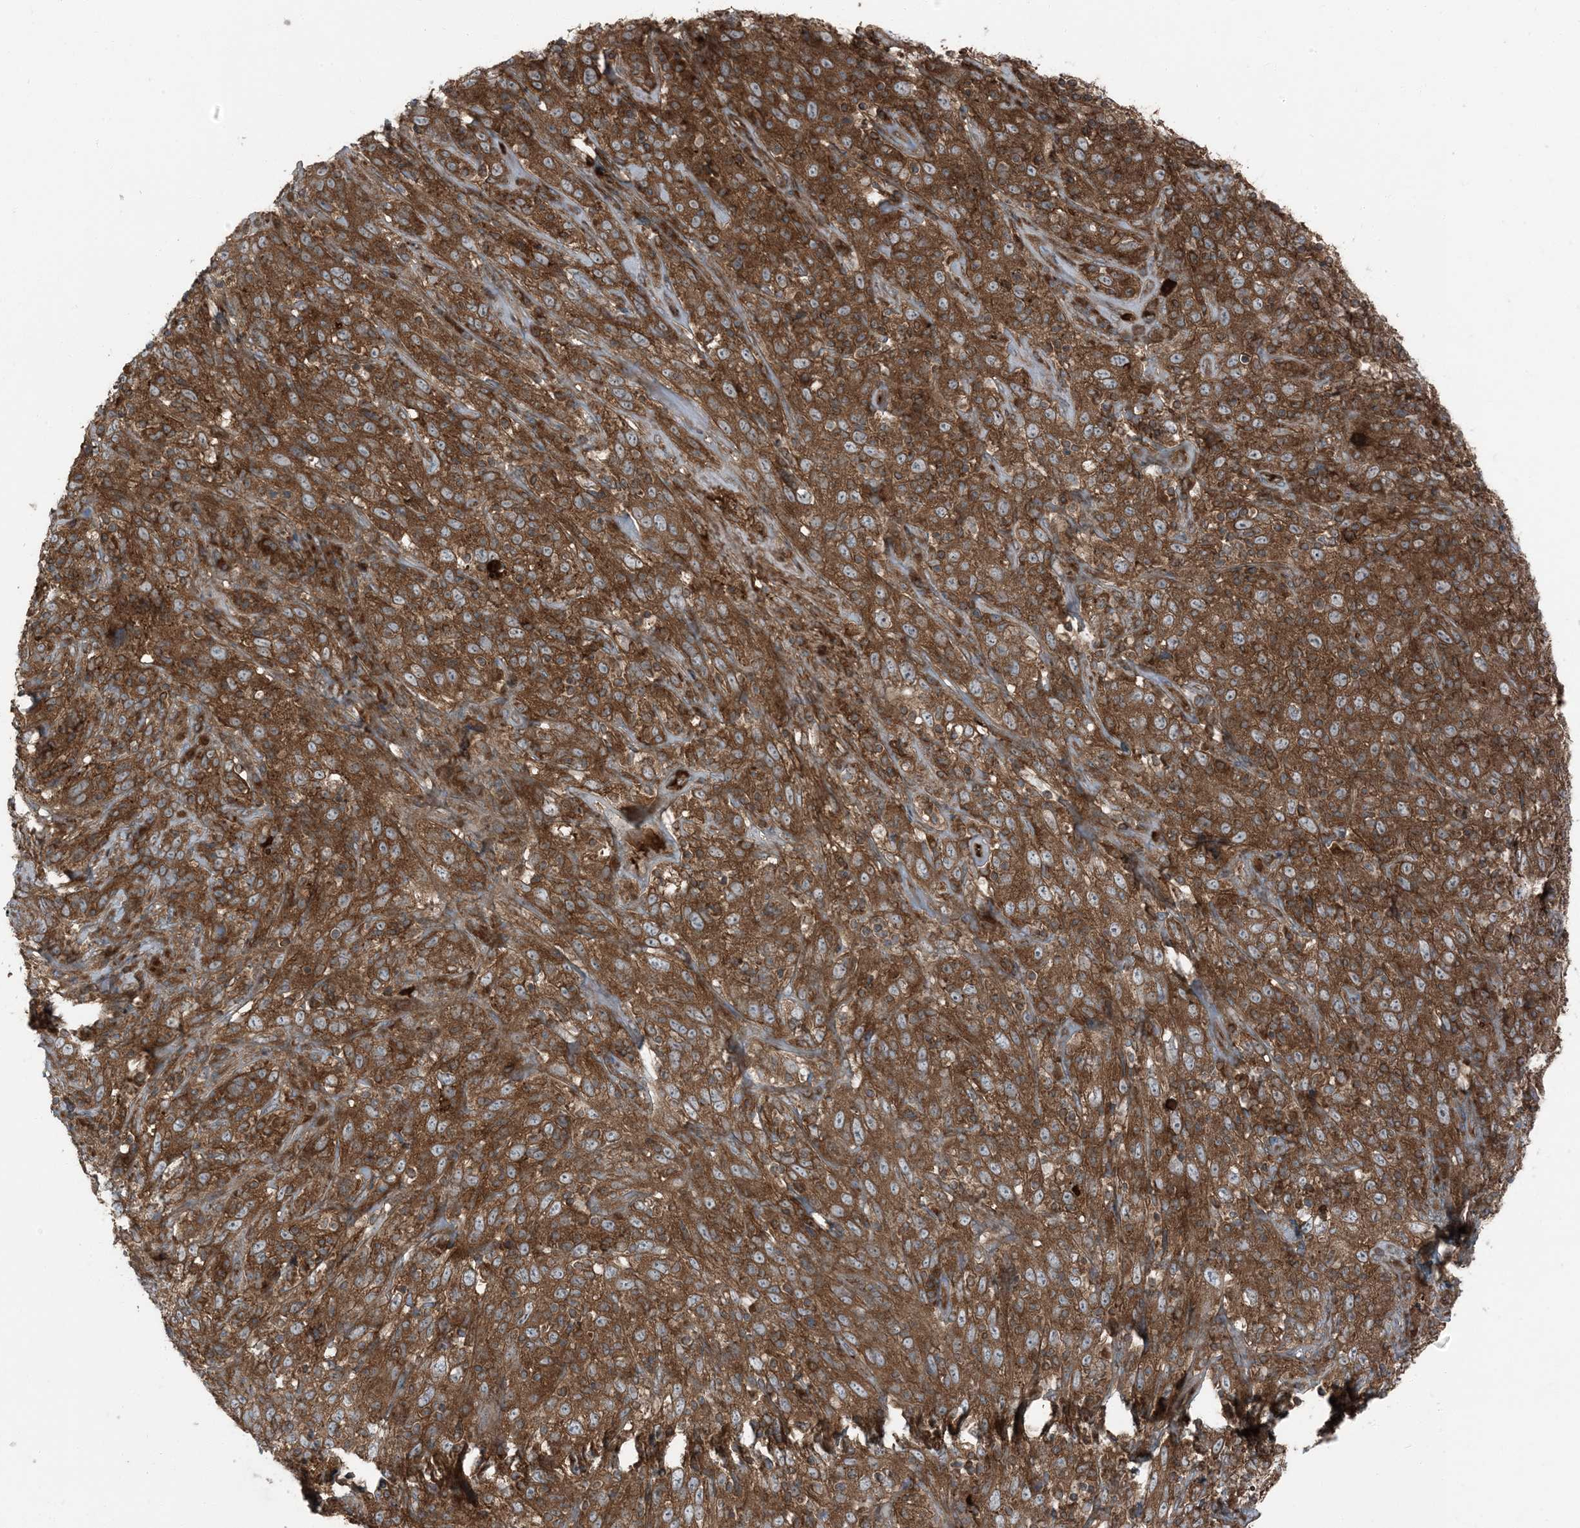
{"staining": {"intensity": "moderate", "quantity": ">75%", "location": "cytoplasmic/membranous"}, "tissue": "cervical cancer", "cell_type": "Tumor cells", "image_type": "cancer", "snomed": [{"axis": "morphology", "description": "Squamous cell carcinoma, NOS"}, {"axis": "topography", "description": "Cervix"}], "caption": "Human squamous cell carcinoma (cervical) stained with a protein marker demonstrates moderate staining in tumor cells.", "gene": "RAB3GAP1", "patient": {"sex": "female", "age": 46}}